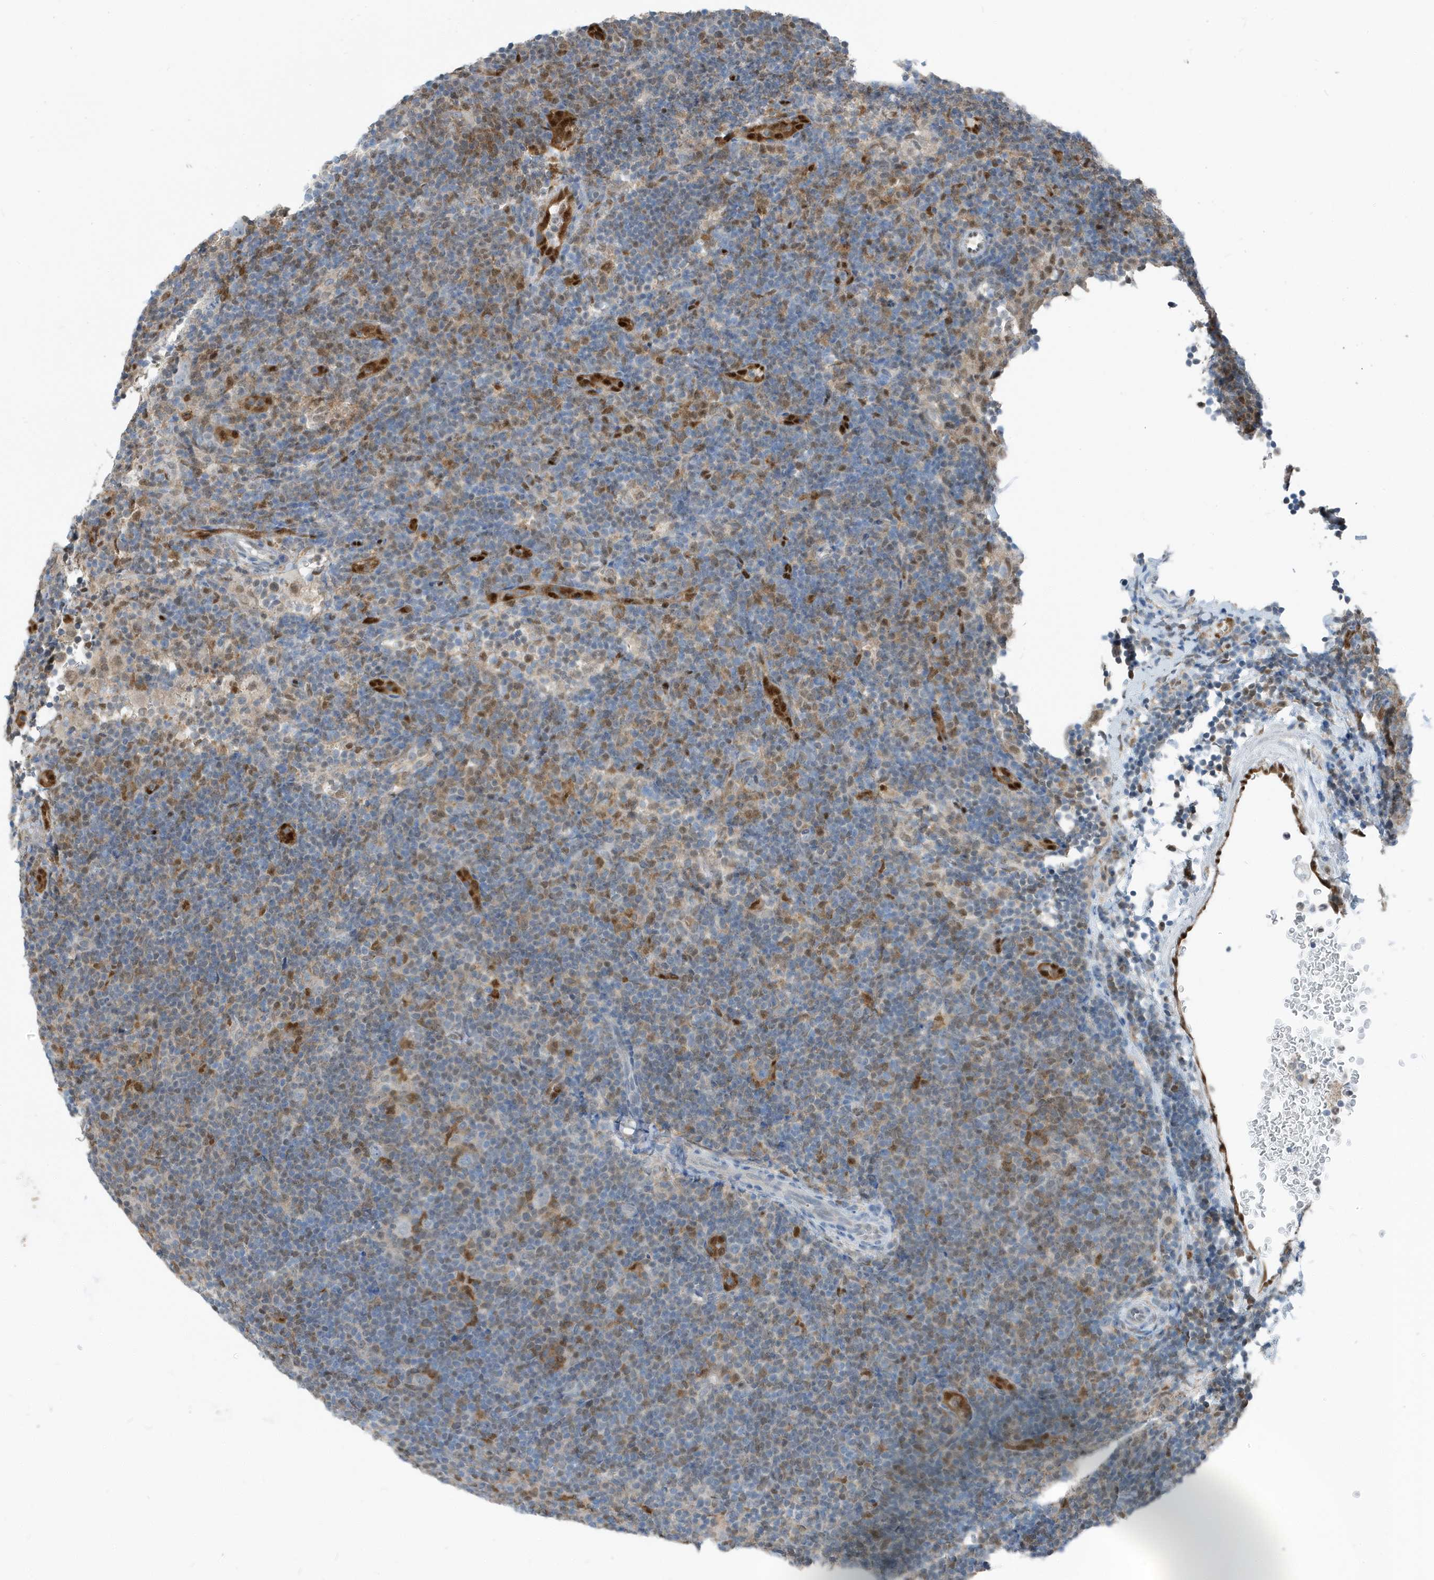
{"staining": {"intensity": "negative", "quantity": "none", "location": "none"}, "tissue": "lymphoma", "cell_type": "Tumor cells", "image_type": "cancer", "snomed": [{"axis": "morphology", "description": "Hodgkin's disease, NOS"}, {"axis": "topography", "description": "Lymph node"}], "caption": "Image shows no protein expression in tumor cells of lymphoma tissue.", "gene": "NCOA7", "patient": {"sex": "female", "age": 57}}